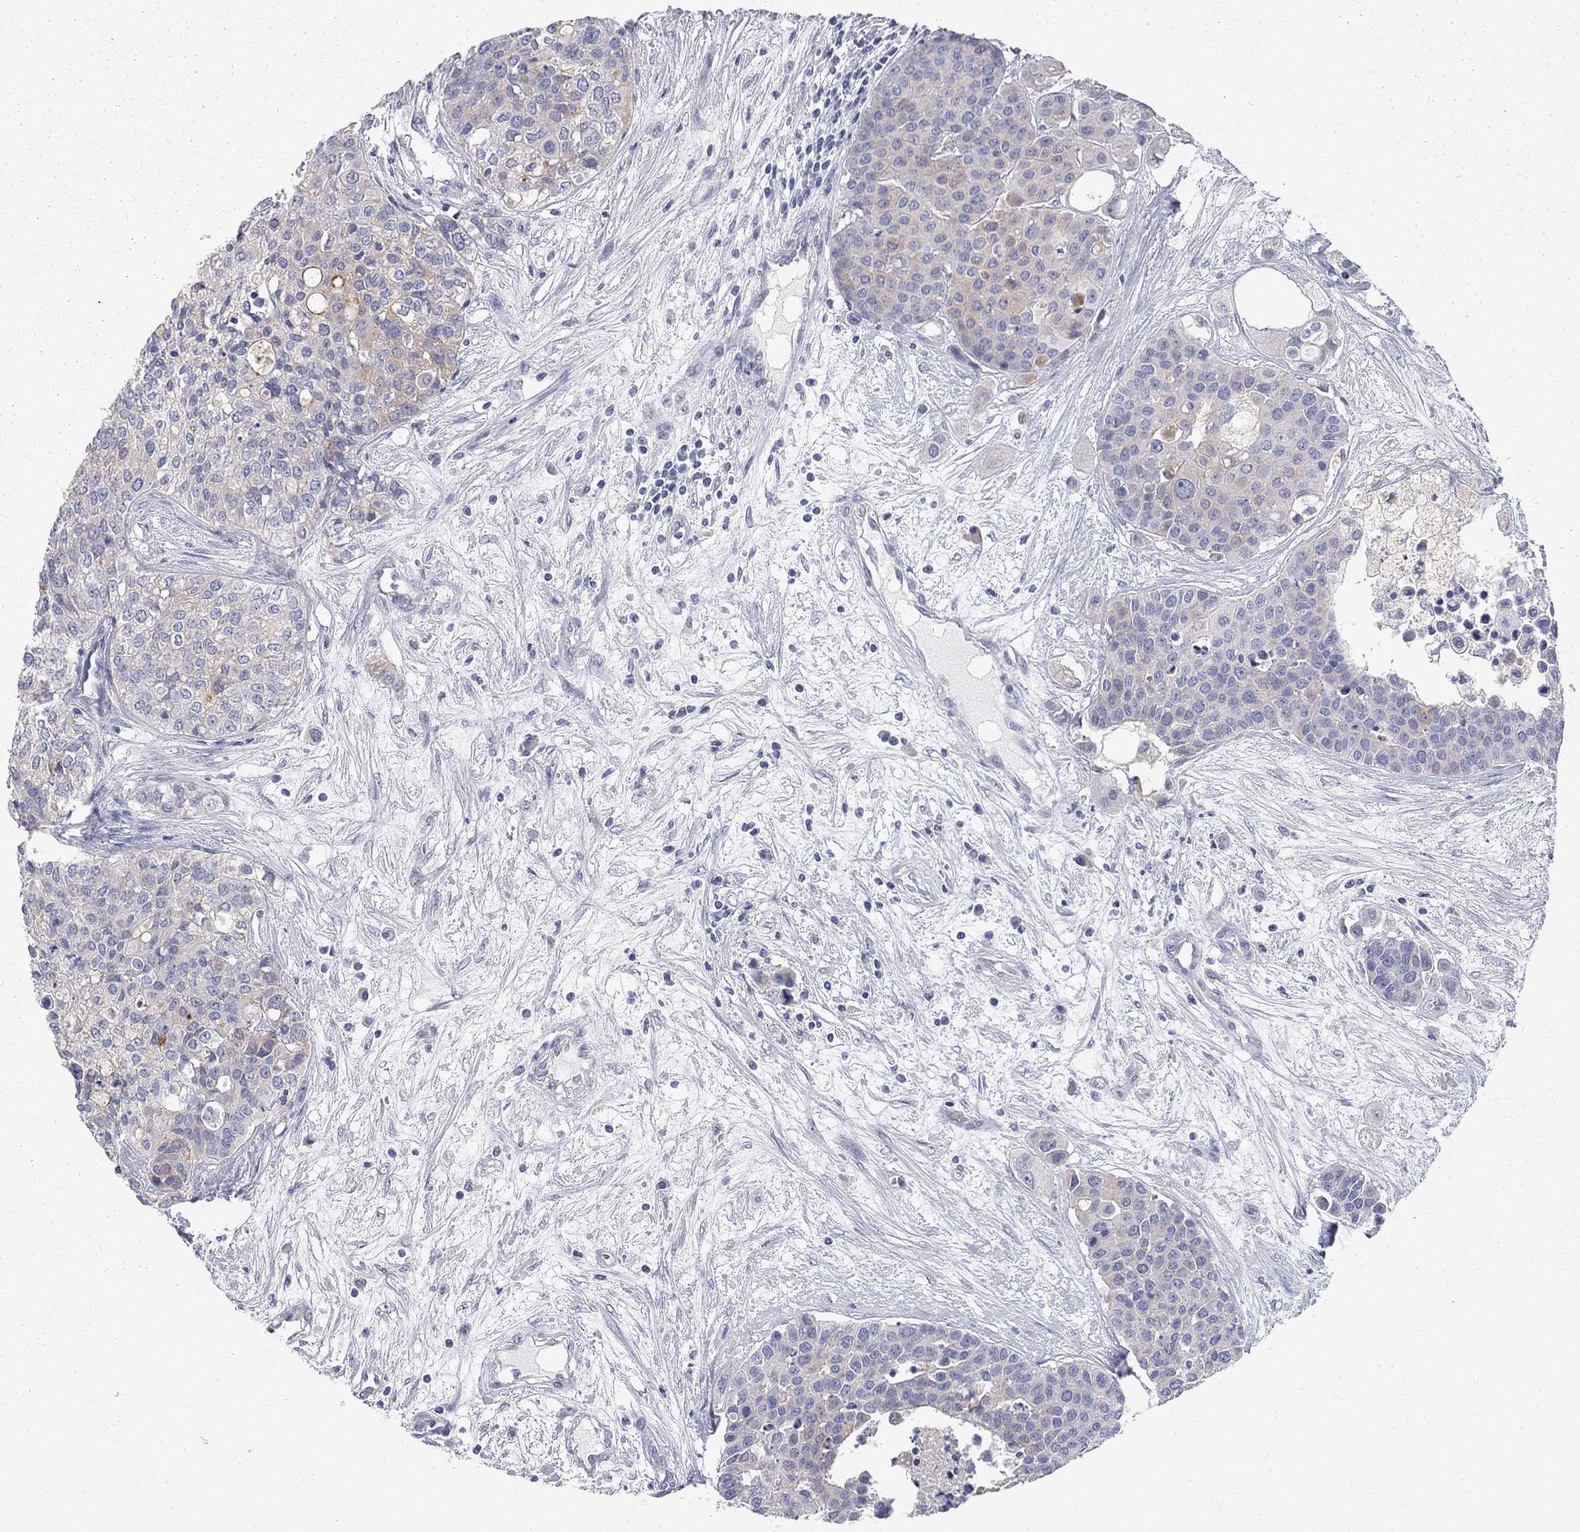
{"staining": {"intensity": "weak", "quantity": "<25%", "location": "cytoplasmic/membranous"}, "tissue": "carcinoid", "cell_type": "Tumor cells", "image_type": "cancer", "snomed": [{"axis": "morphology", "description": "Carcinoid, malignant, NOS"}, {"axis": "topography", "description": "Colon"}], "caption": "DAB (3,3'-diaminobenzidine) immunohistochemical staining of human malignant carcinoid demonstrates no significant staining in tumor cells.", "gene": "ACSL1", "patient": {"sex": "male", "age": 81}}